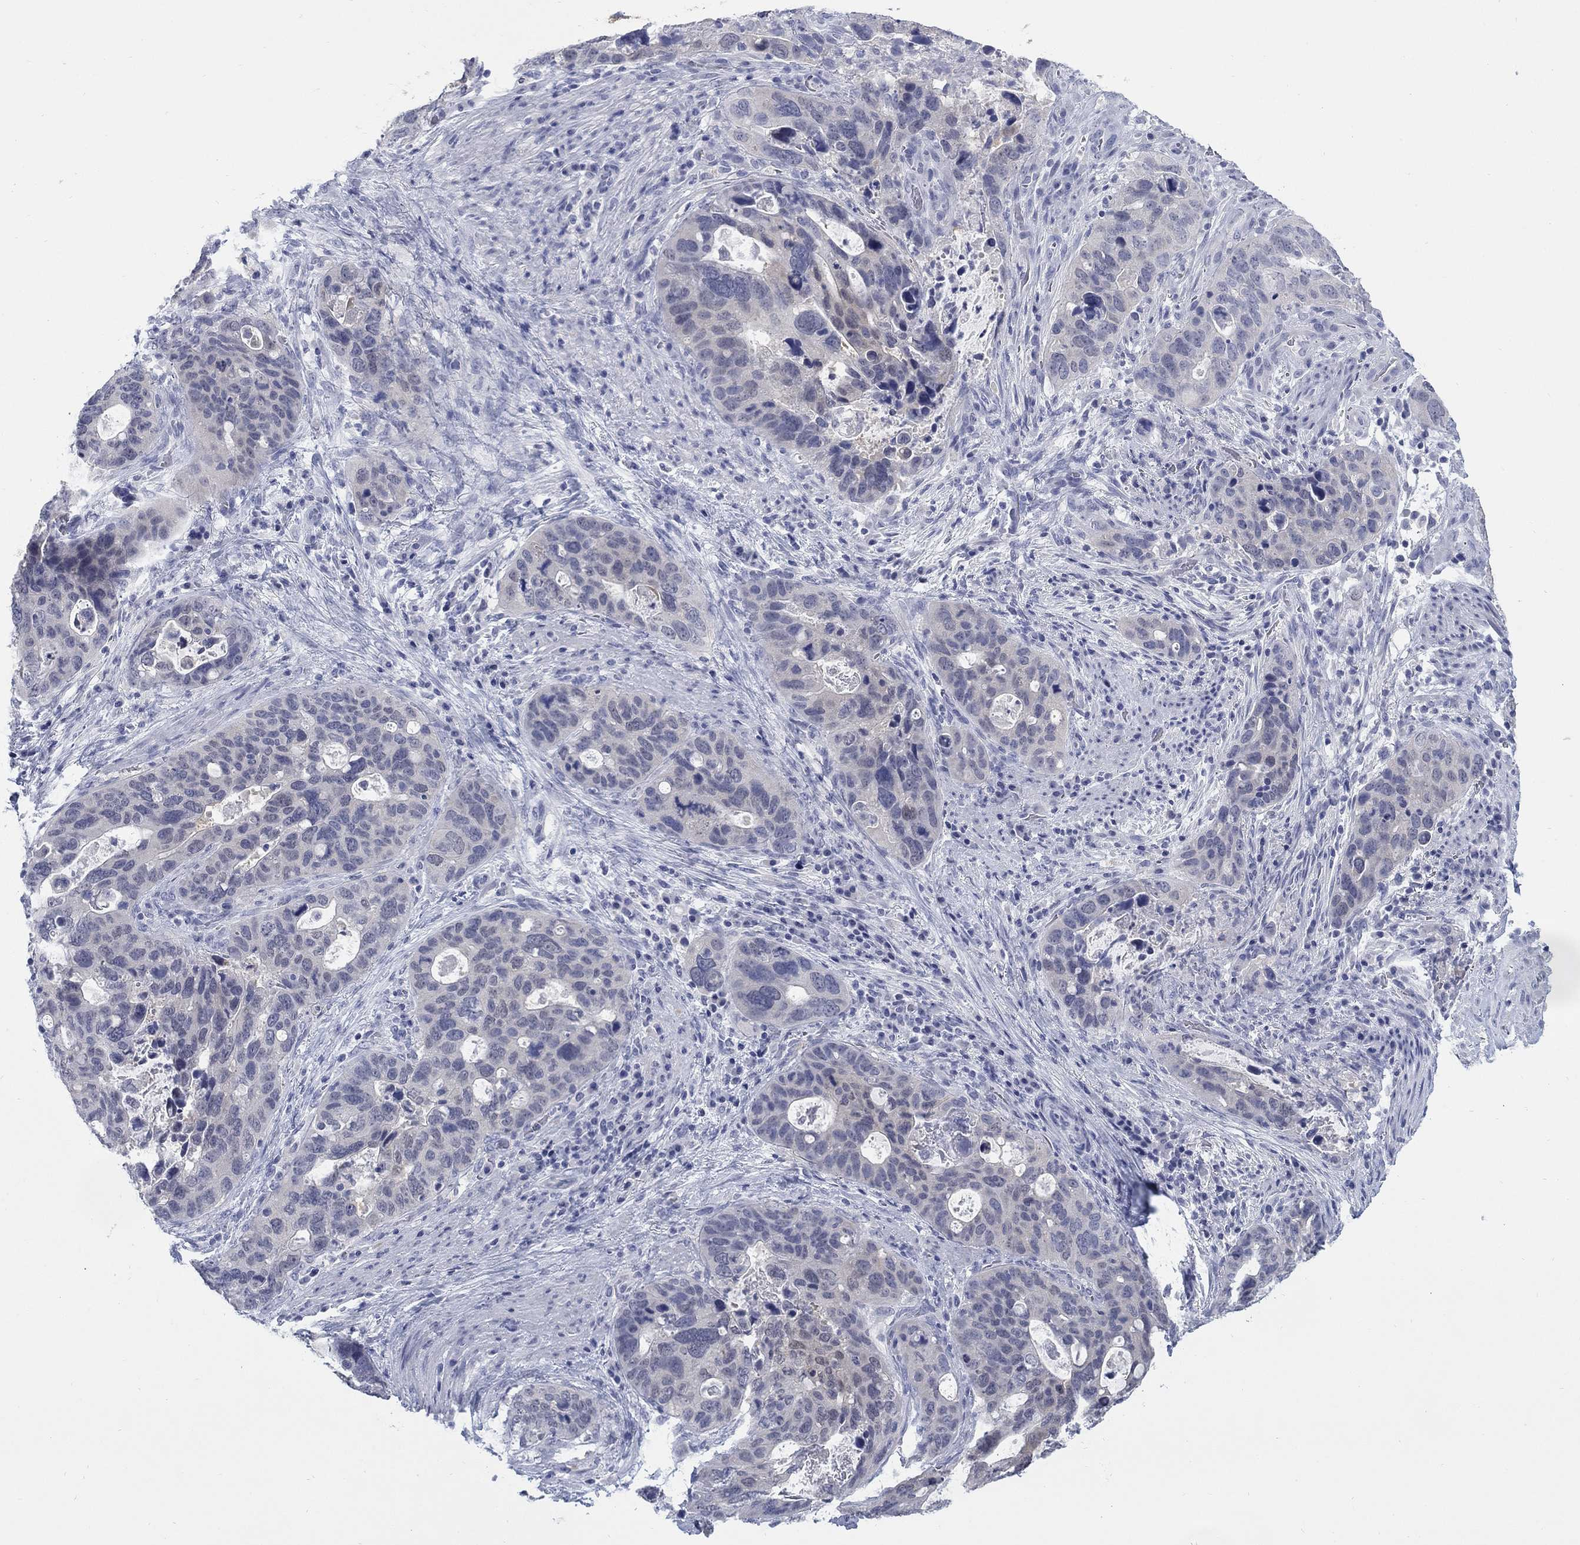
{"staining": {"intensity": "negative", "quantity": "none", "location": "none"}, "tissue": "stomach cancer", "cell_type": "Tumor cells", "image_type": "cancer", "snomed": [{"axis": "morphology", "description": "Adenocarcinoma, NOS"}, {"axis": "topography", "description": "Stomach"}], "caption": "Immunohistochemistry micrograph of neoplastic tissue: human adenocarcinoma (stomach) stained with DAB (3,3'-diaminobenzidine) reveals no significant protein staining in tumor cells.", "gene": "ATP6V1G2", "patient": {"sex": "male", "age": 54}}